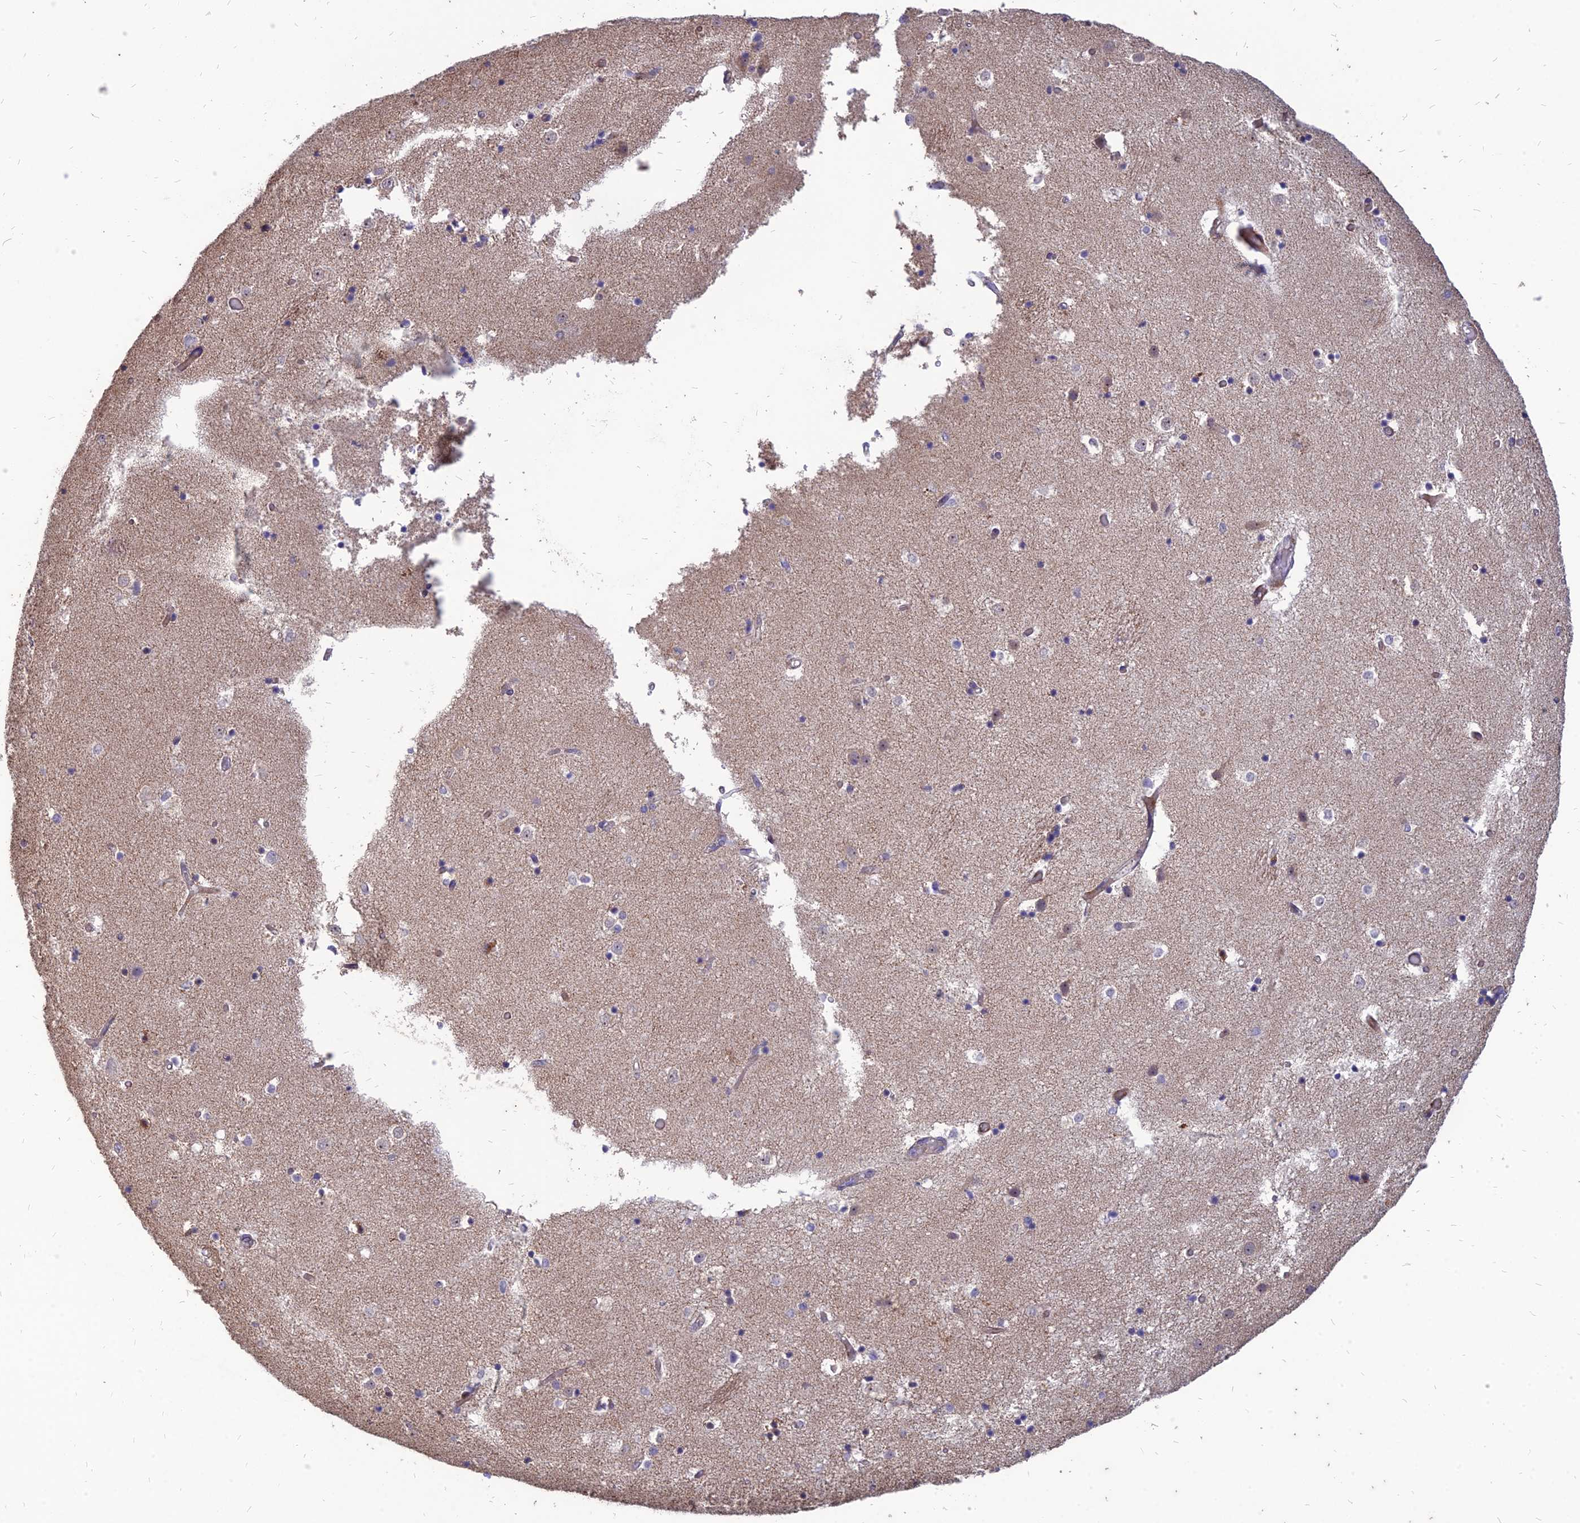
{"staining": {"intensity": "moderate", "quantity": "<25%", "location": "cytoplasmic/membranous"}, "tissue": "caudate", "cell_type": "Glial cells", "image_type": "normal", "snomed": [{"axis": "morphology", "description": "Normal tissue, NOS"}, {"axis": "topography", "description": "Lateral ventricle wall"}], "caption": "Human caudate stained with a brown dye shows moderate cytoplasmic/membranous positive expression in approximately <25% of glial cells.", "gene": "ST3GAL6", "patient": {"sex": "female", "age": 52}}